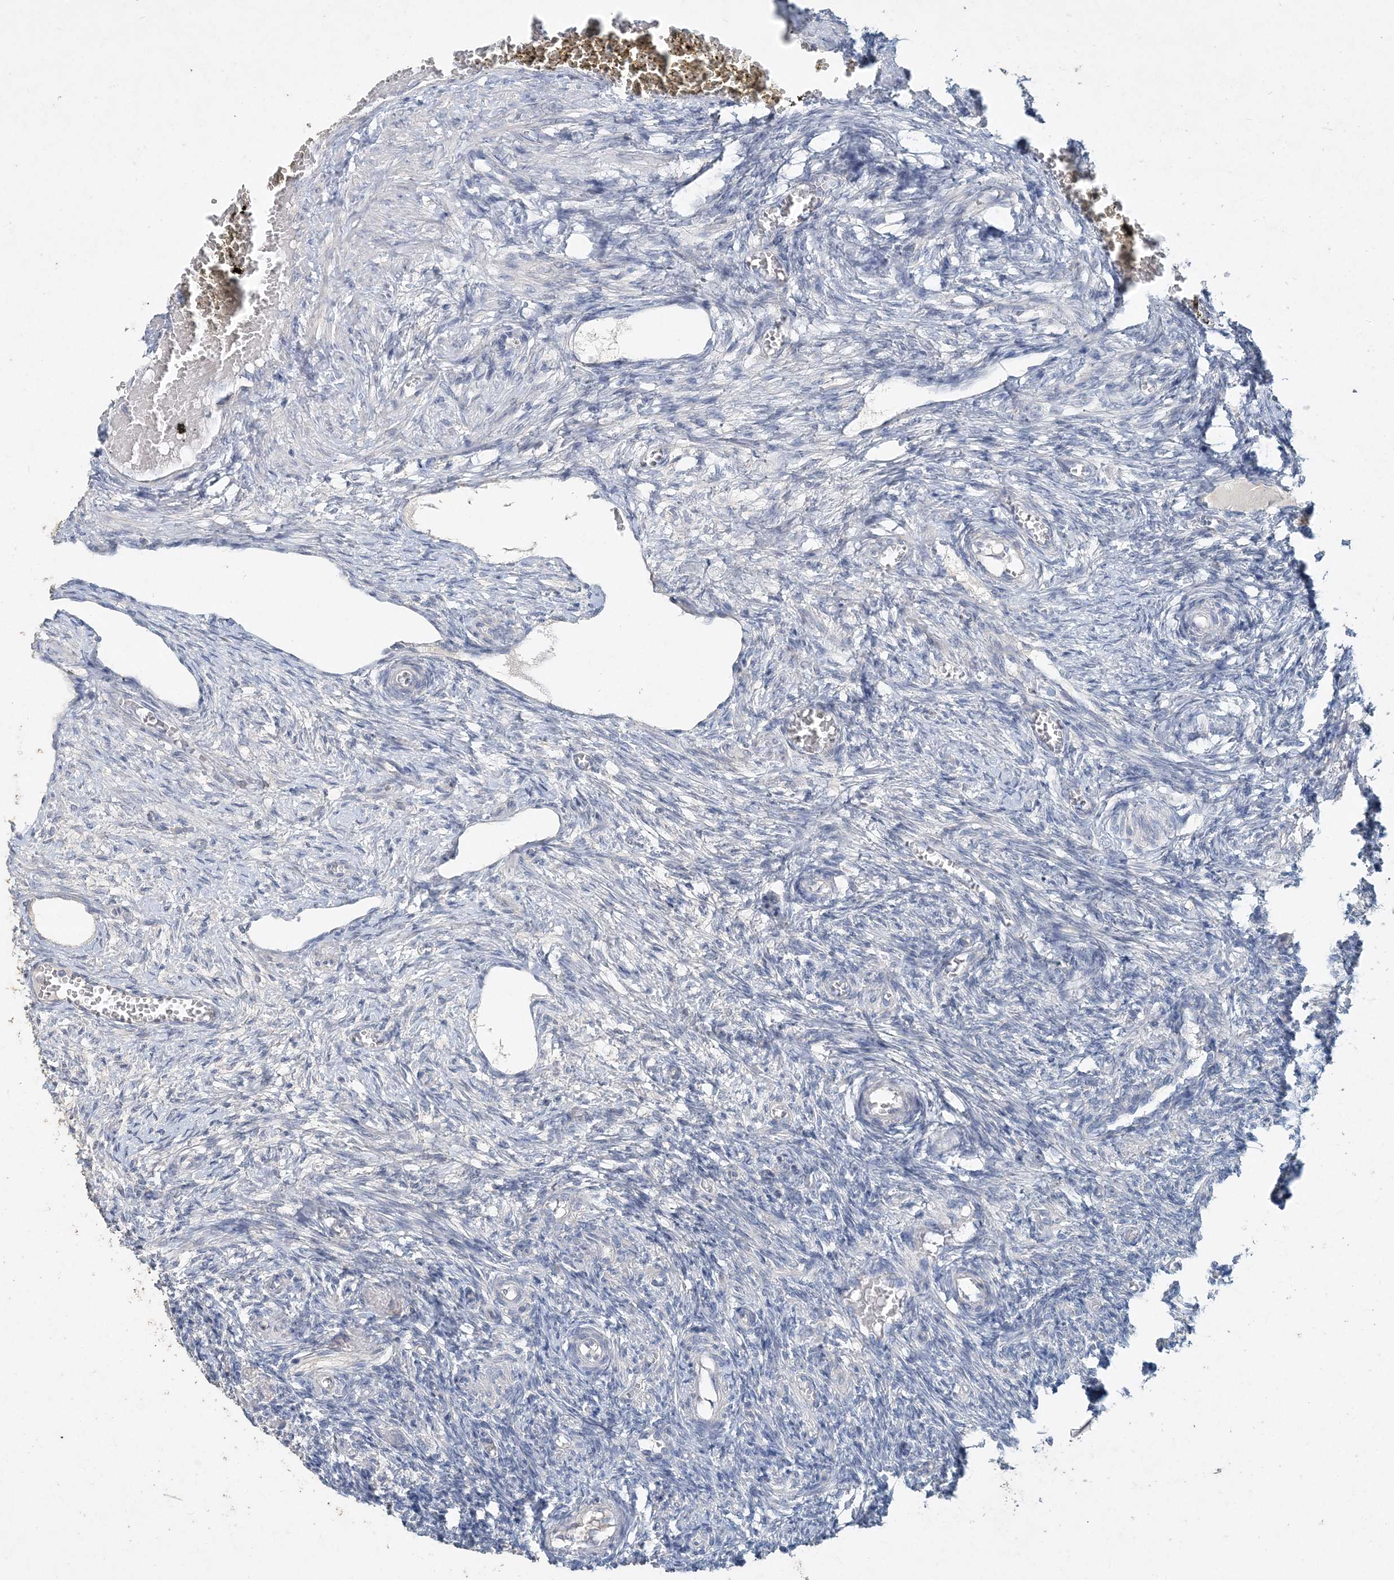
{"staining": {"intensity": "negative", "quantity": "none", "location": "none"}, "tissue": "ovary", "cell_type": "Ovarian stroma cells", "image_type": "normal", "snomed": [{"axis": "morphology", "description": "Normal tissue, NOS"}, {"axis": "topography", "description": "Ovary"}], "caption": "An IHC image of normal ovary is shown. There is no staining in ovarian stroma cells of ovary.", "gene": "DNAH5", "patient": {"sex": "female", "age": 27}}